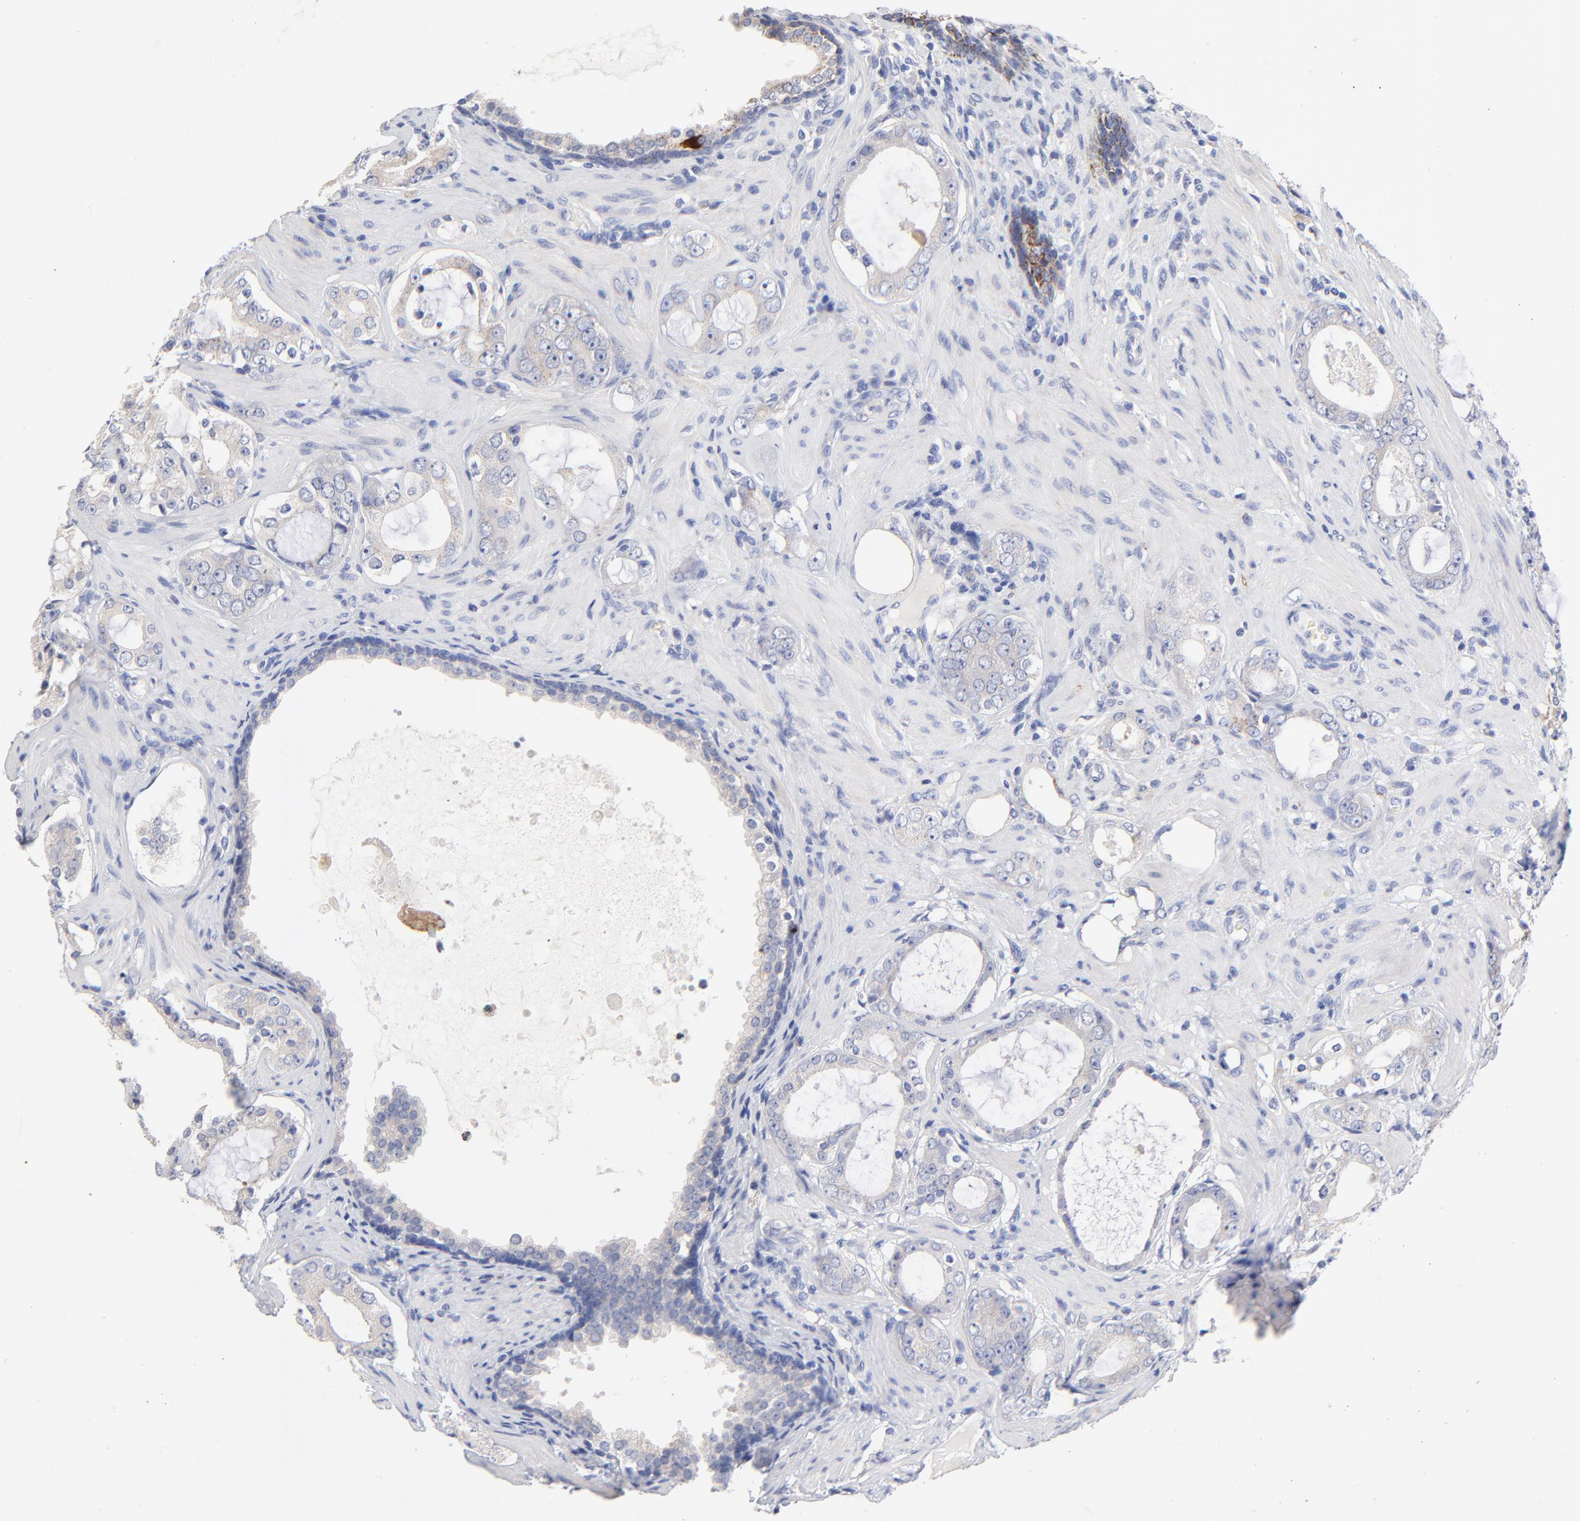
{"staining": {"intensity": "negative", "quantity": "none", "location": "none"}, "tissue": "prostate cancer", "cell_type": "Tumor cells", "image_type": "cancer", "snomed": [{"axis": "morphology", "description": "Adenocarcinoma, Medium grade"}, {"axis": "topography", "description": "Prostate"}], "caption": "There is no significant positivity in tumor cells of prostate cancer.", "gene": "FBXO10", "patient": {"sex": "male", "age": 73}}